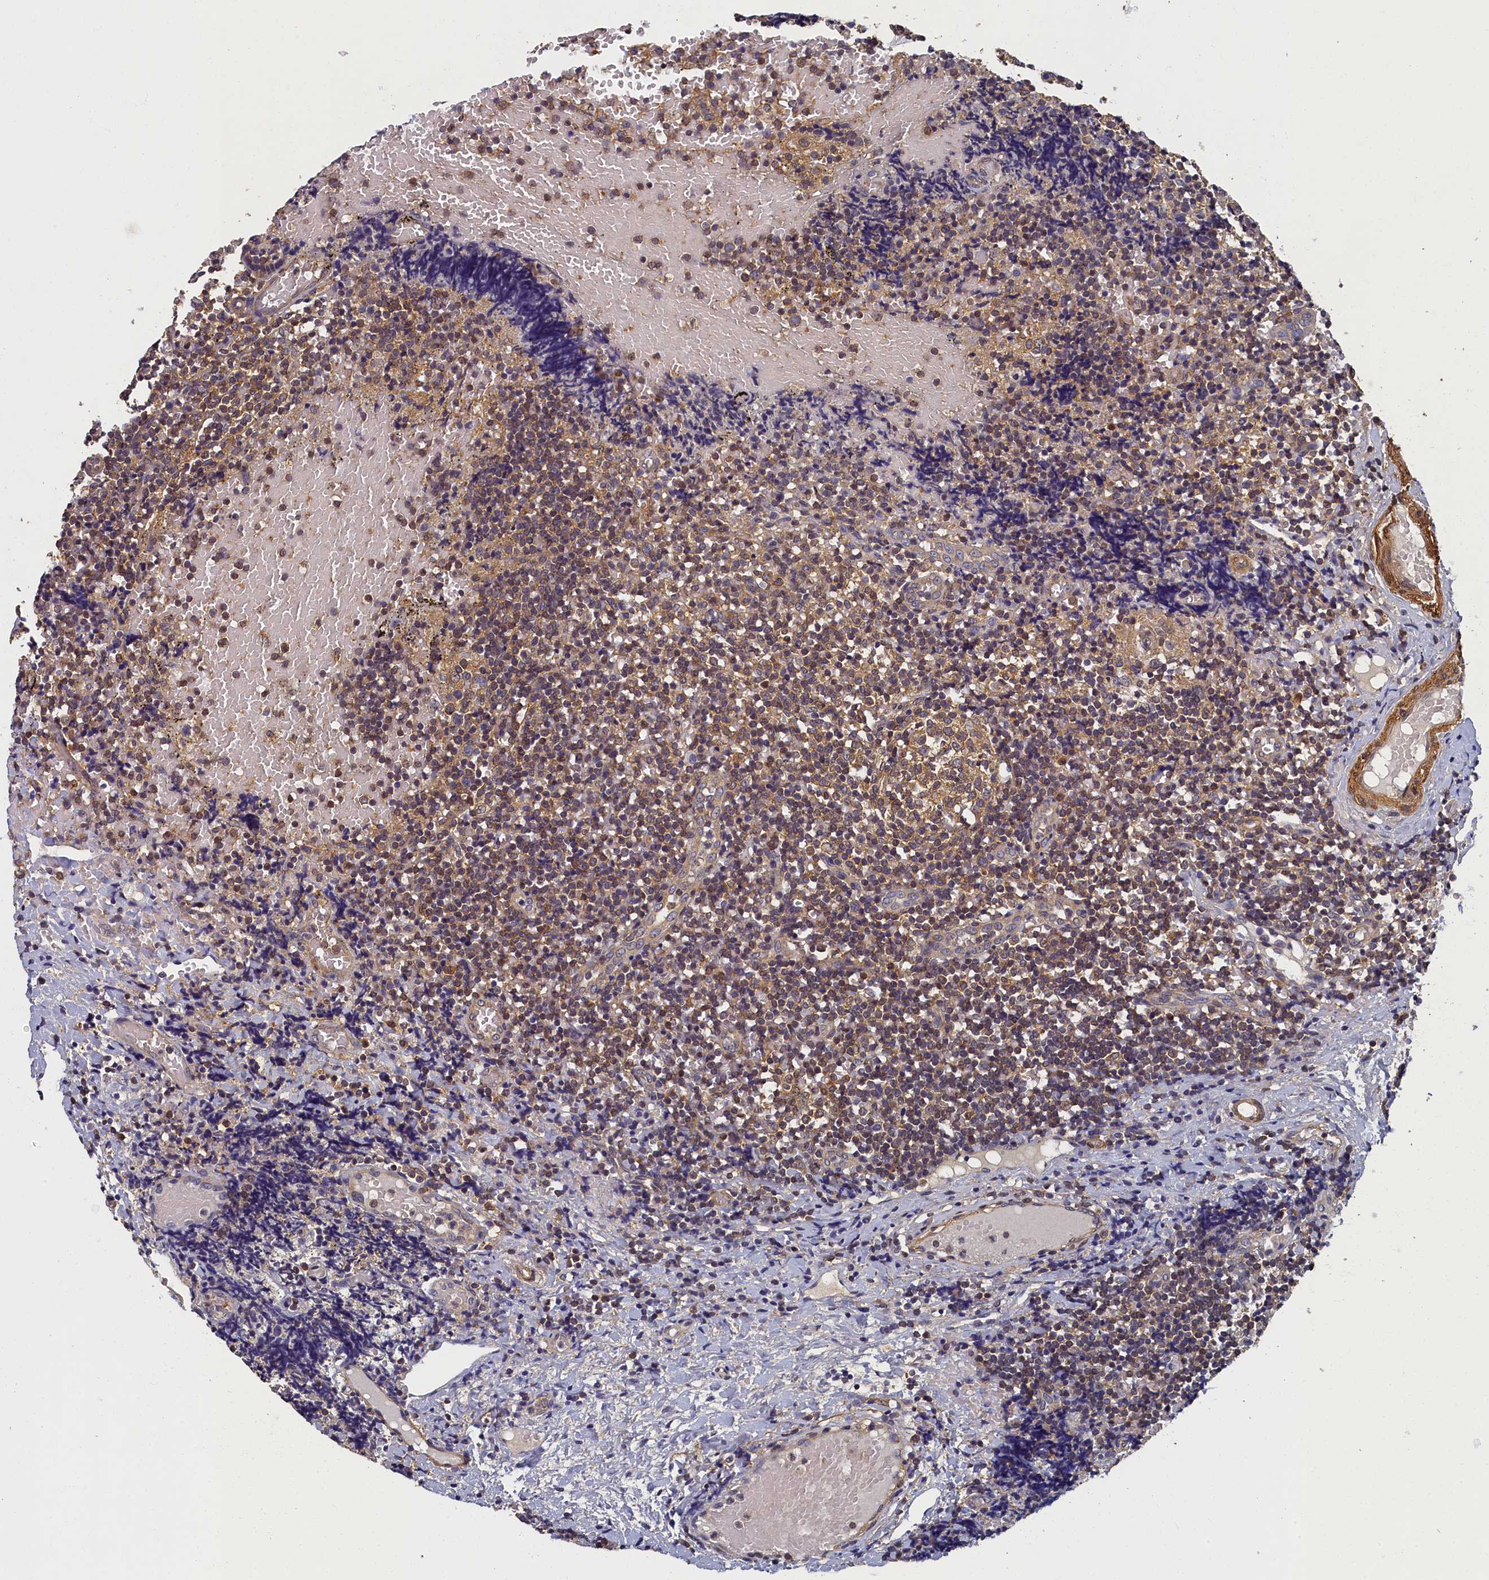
{"staining": {"intensity": "moderate", "quantity": ">75%", "location": "cytoplasmic/membranous"}, "tissue": "tonsil", "cell_type": "Germinal center cells", "image_type": "normal", "snomed": [{"axis": "morphology", "description": "Normal tissue, NOS"}, {"axis": "topography", "description": "Tonsil"}], "caption": "Moderate cytoplasmic/membranous protein positivity is seen in approximately >75% of germinal center cells in tonsil.", "gene": "TBCB", "patient": {"sex": "female", "age": 19}}